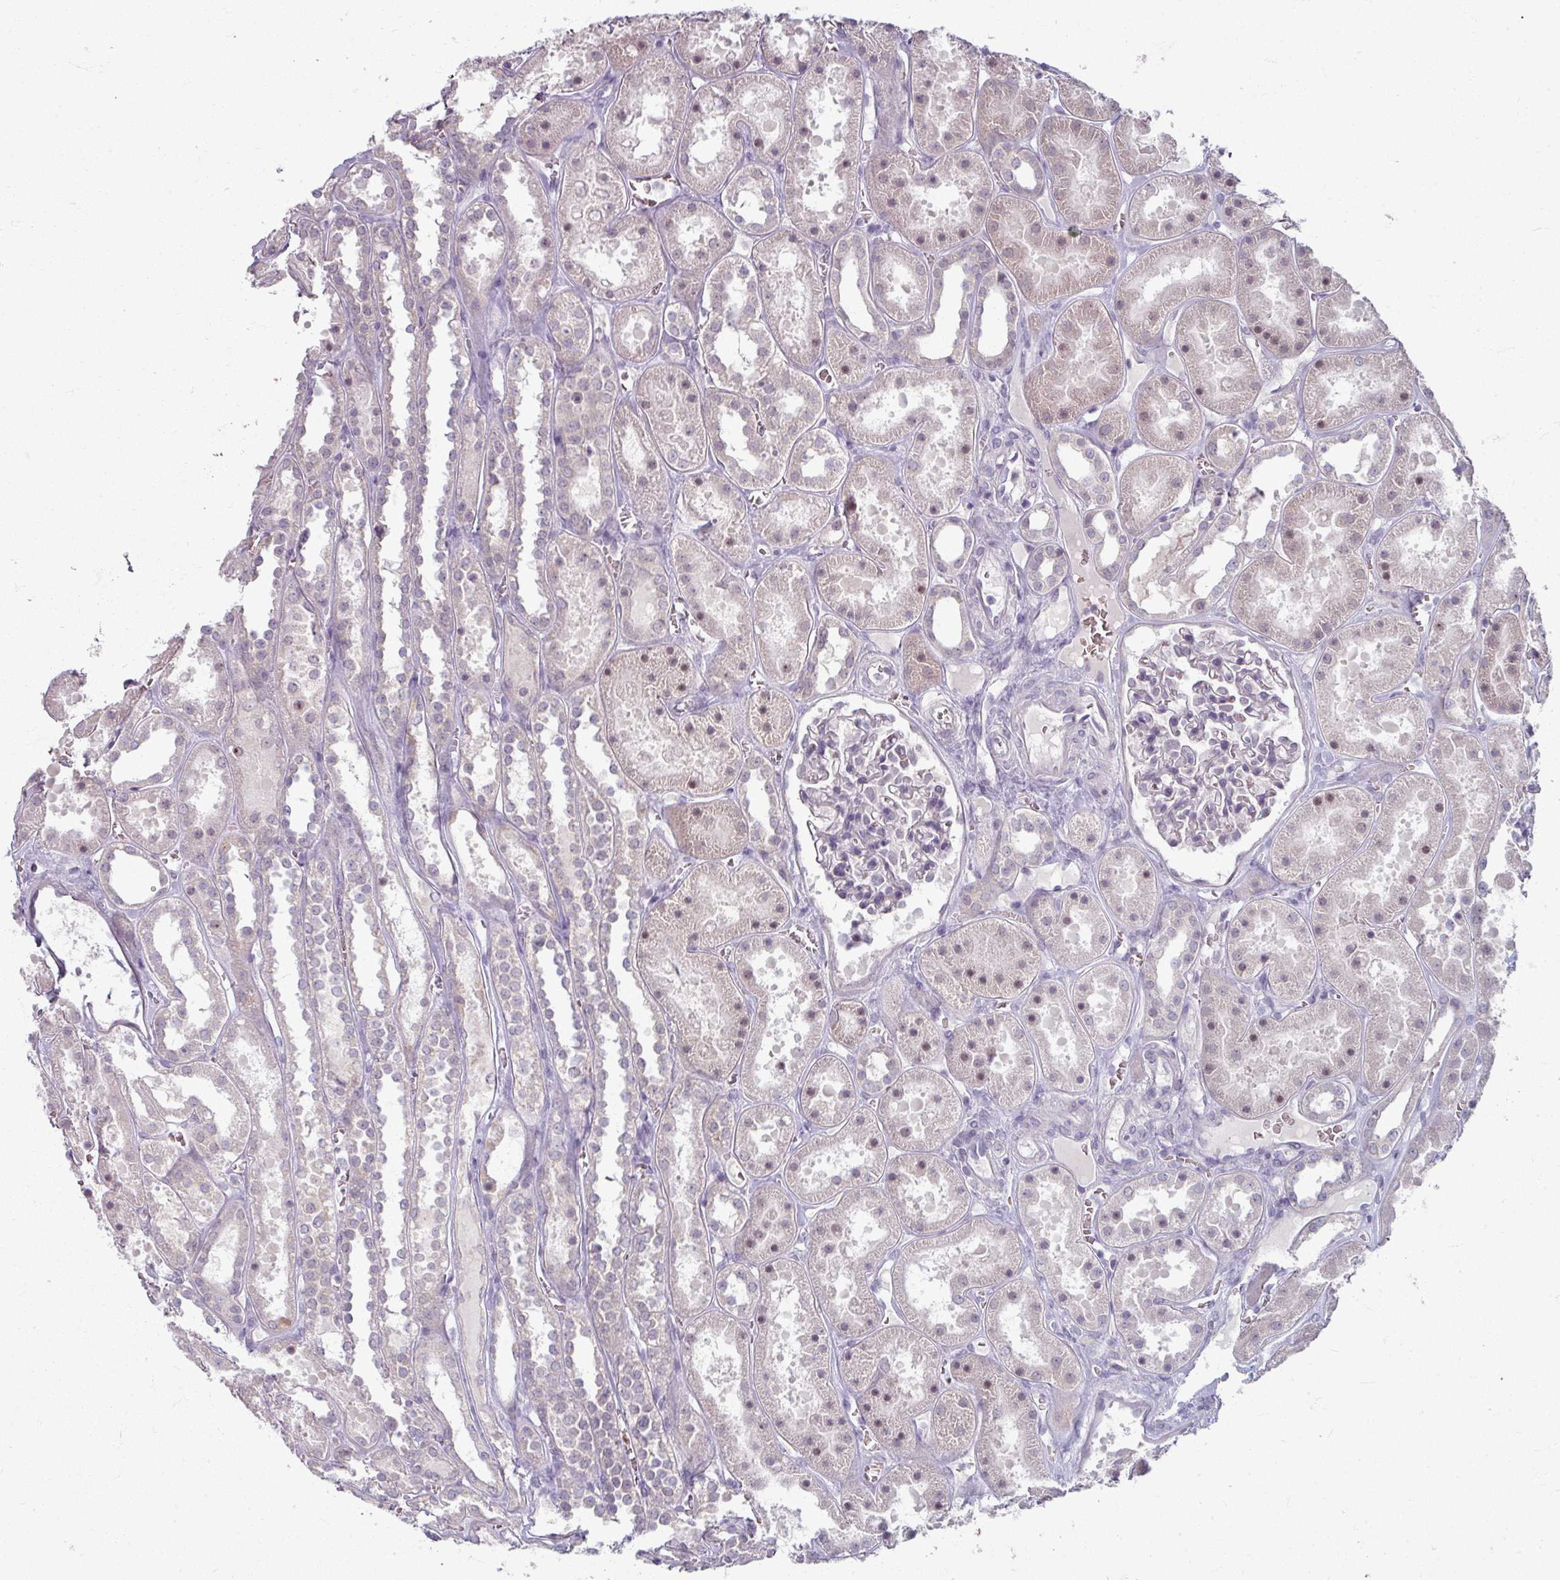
{"staining": {"intensity": "negative", "quantity": "none", "location": "none"}, "tissue": "kidney", "cell_type": "Cells in glomeruli", "image_type": "normal", "snomed": [{"axis": "morphology", "description": "Normal tissue, NOS"}, {"axis": "topography", "description": "Kidney"}], "caption": "Kidney was stained to show a protein in brown. There is no significant expression in cells in glomeruli. Nuclei are stained in blue.", "gene": "KMT5C", "patient": {"sex": "female", "age": 41}}